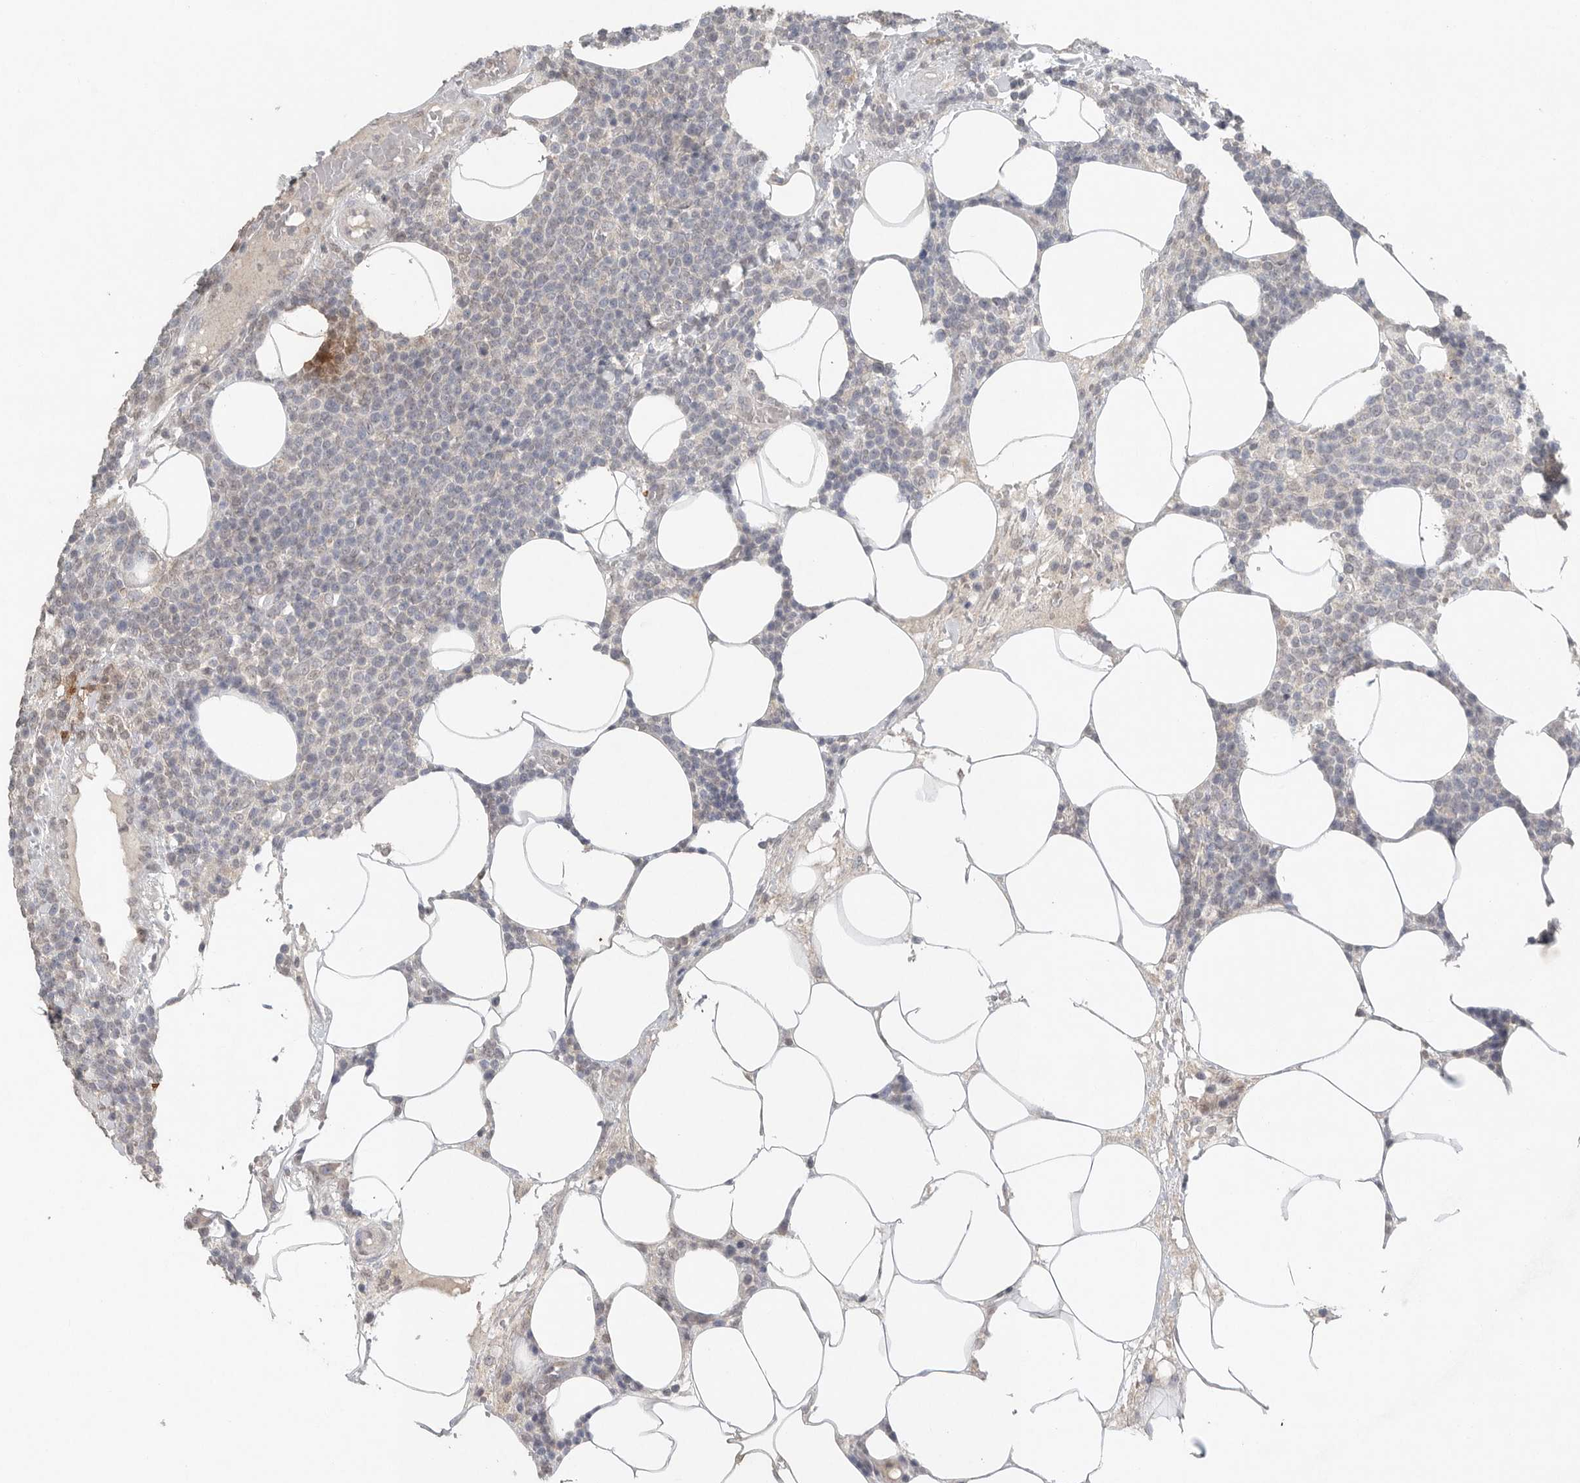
{"staining": {"intensity": "negative", "quantity": "none", "location": "none"}, "tissue": "lymphoma", "cell_type": "Tumor cells", "image_type": "cancer", "snomed": [{"axis": "morphology", "description": "Malignant lymphoma, non-Hodgkin's type, High grade"}, {"axis": "topography", "description": "Lymph node"}], "caption": "Tumor cells show no significant protein expression in malignant lymphoma, non-Hodgkin's type (high-grade).", "gene": "KLK5", "patient": {"sex": "male", "age": 61}}